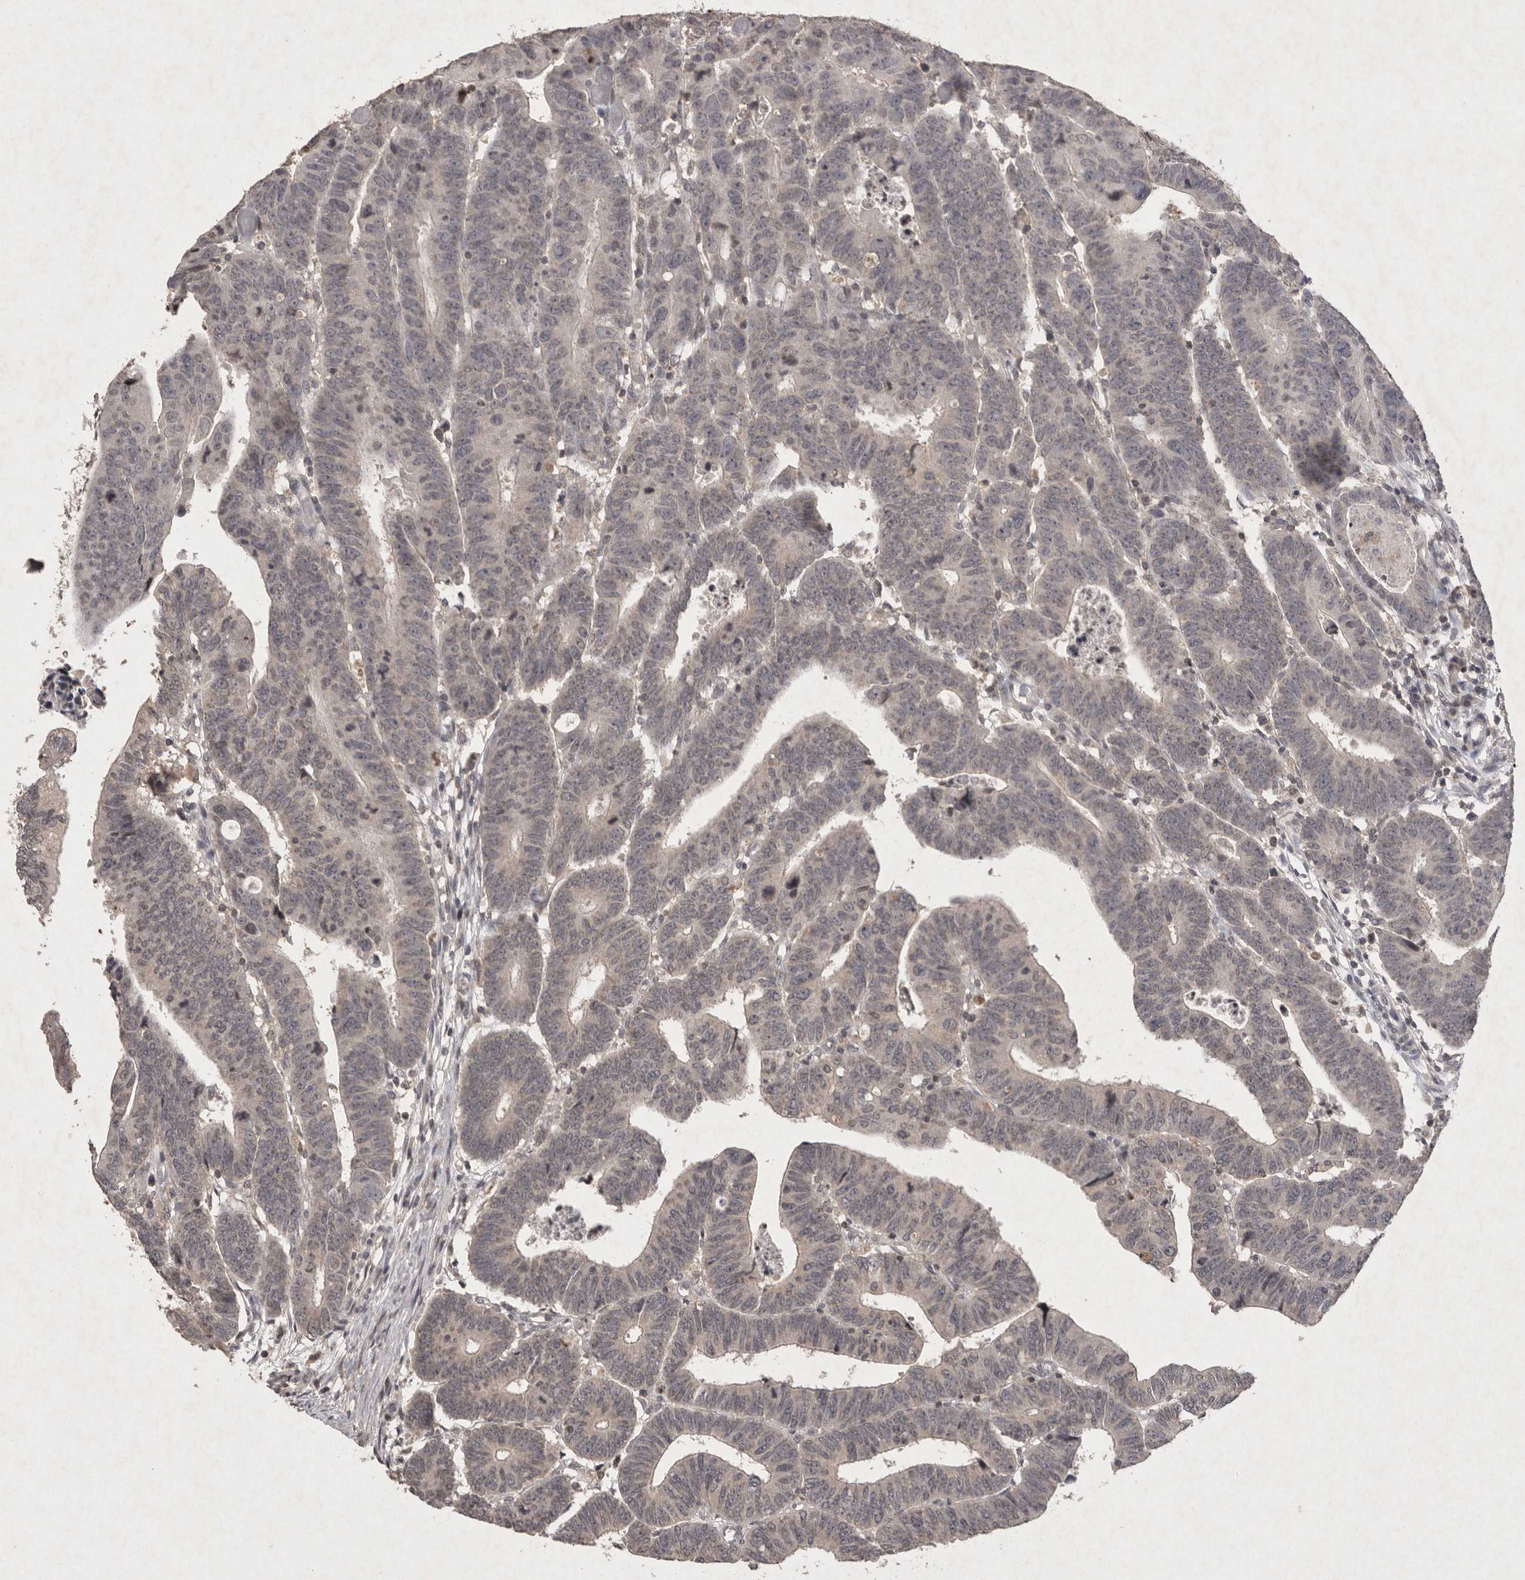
{"staining": {"intensity": "negative", "quantity": "none", "location": "none"}, "tissue": "colorectal cancer", "cell_type": "Tumor cells", "image_type": "cancer", "snomed": [{"axis": "morphology", "description": "Adenocarcinoma, NOS"}, {"axis": "topography", "description": "Rectum"}], "caption": "This image is of adenocarcinoma (colorectal) stained with immunohistochemistry (IHC) to label a protein in brown with the nuclei are counter-stained blue. There is no staining in tumor cells.", "gene": "APLNR", "patient": {"sex": "female", "age": 65}}